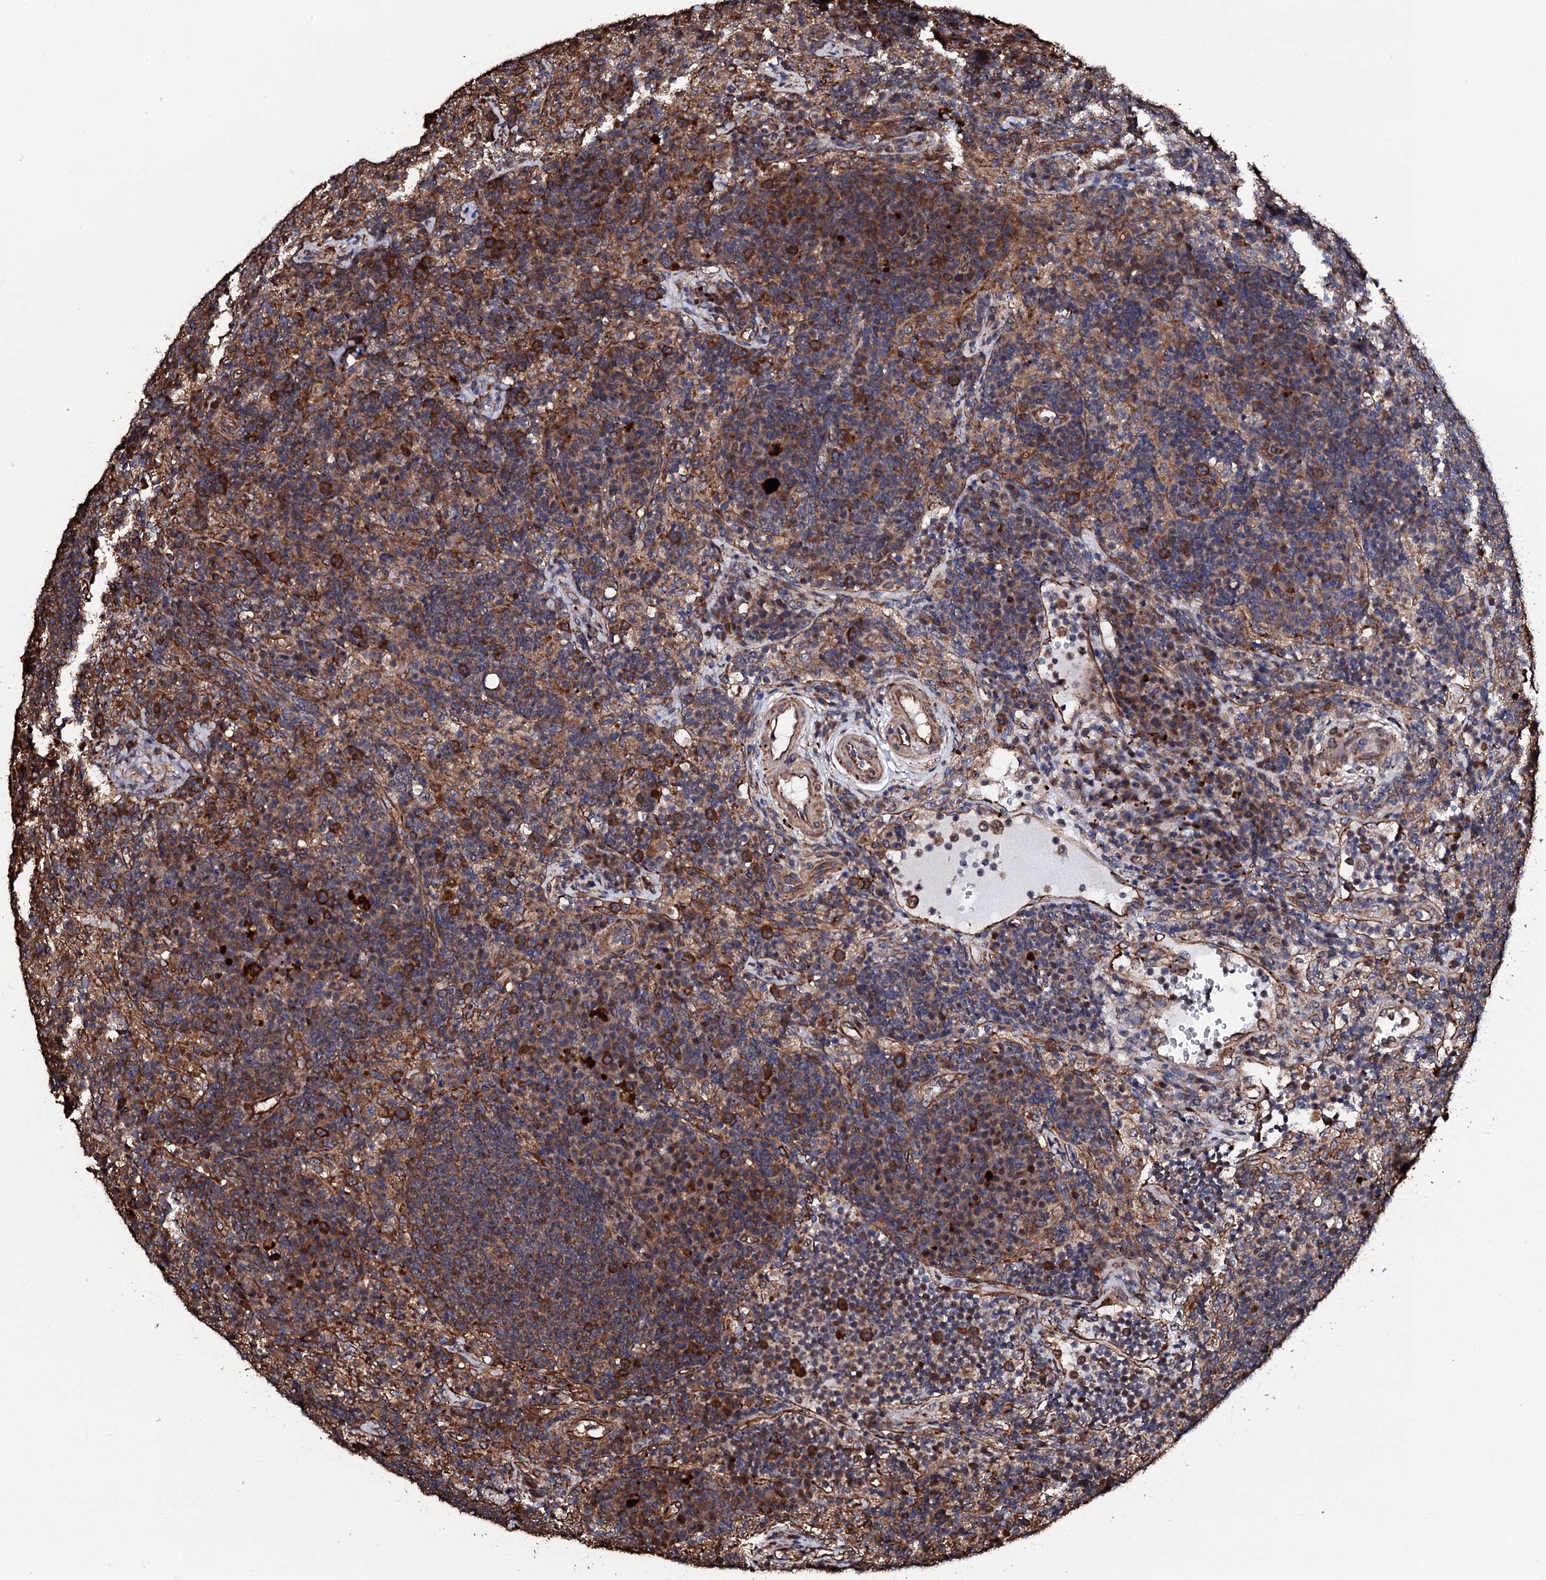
{"staining": {"intensity": "moderate", "quantity": ">75%", "location": "cytoplasmic/membranous"}, "tissue": "lymph node", "cell_type": "Germinal center cells", "image_type": "normal", "snomed": [{"axis": "morphology", "description": "Normal tissue, NOS"}, {"axis": "topography", "description": "Lymph node"}], "caption": "Moderate cytoplasmic/membranous staining is identified in approximately >75% of germinal center cells in normal lymph node. (DAB = brown stain, brightfield microscopy at high magnification).", "gene": "CKAP5", "patient": {"sex": "female", "age": 70}}